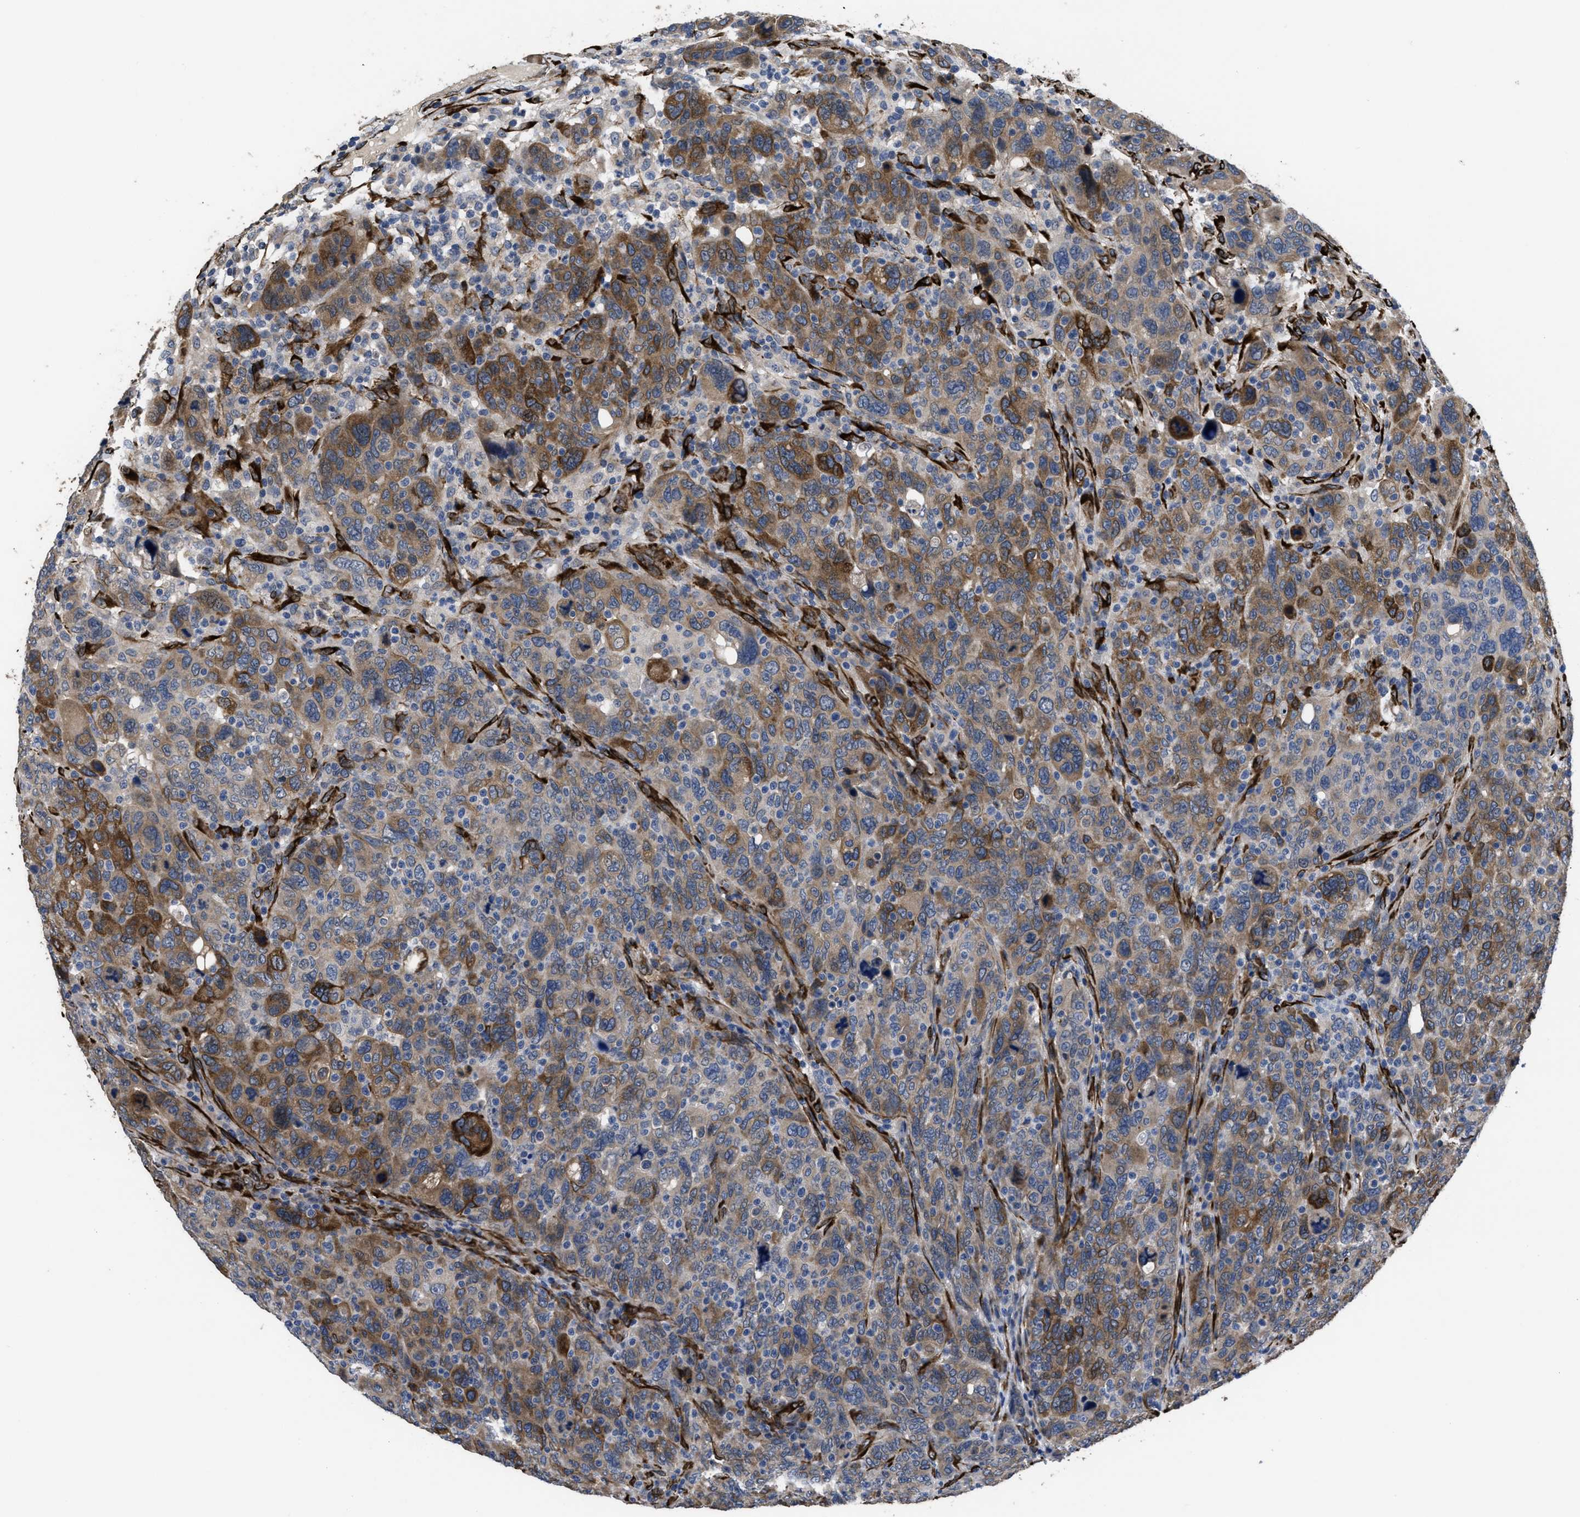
{"staining": {"intensity": "moderate", "quantity": "25%-75%", "location": "cytoplasmic/membranous"}, "tissue": "breast cancer", "cell_type": "Tumor cells", "image_type": "cancer", "snomed": [{"axis": "morphology", "description": "Duct carcinoma"}, {"axis": "topography", "description": "Breast"}], "caption": "Tumor cells exhibit medium levels of moderate cytoplasmic/membranous staining in approximately 25%-75% of cells in intraductal carcinoma (breast).", "gene": "SQLE", "patient": {"sex": "female", "age": 37}}